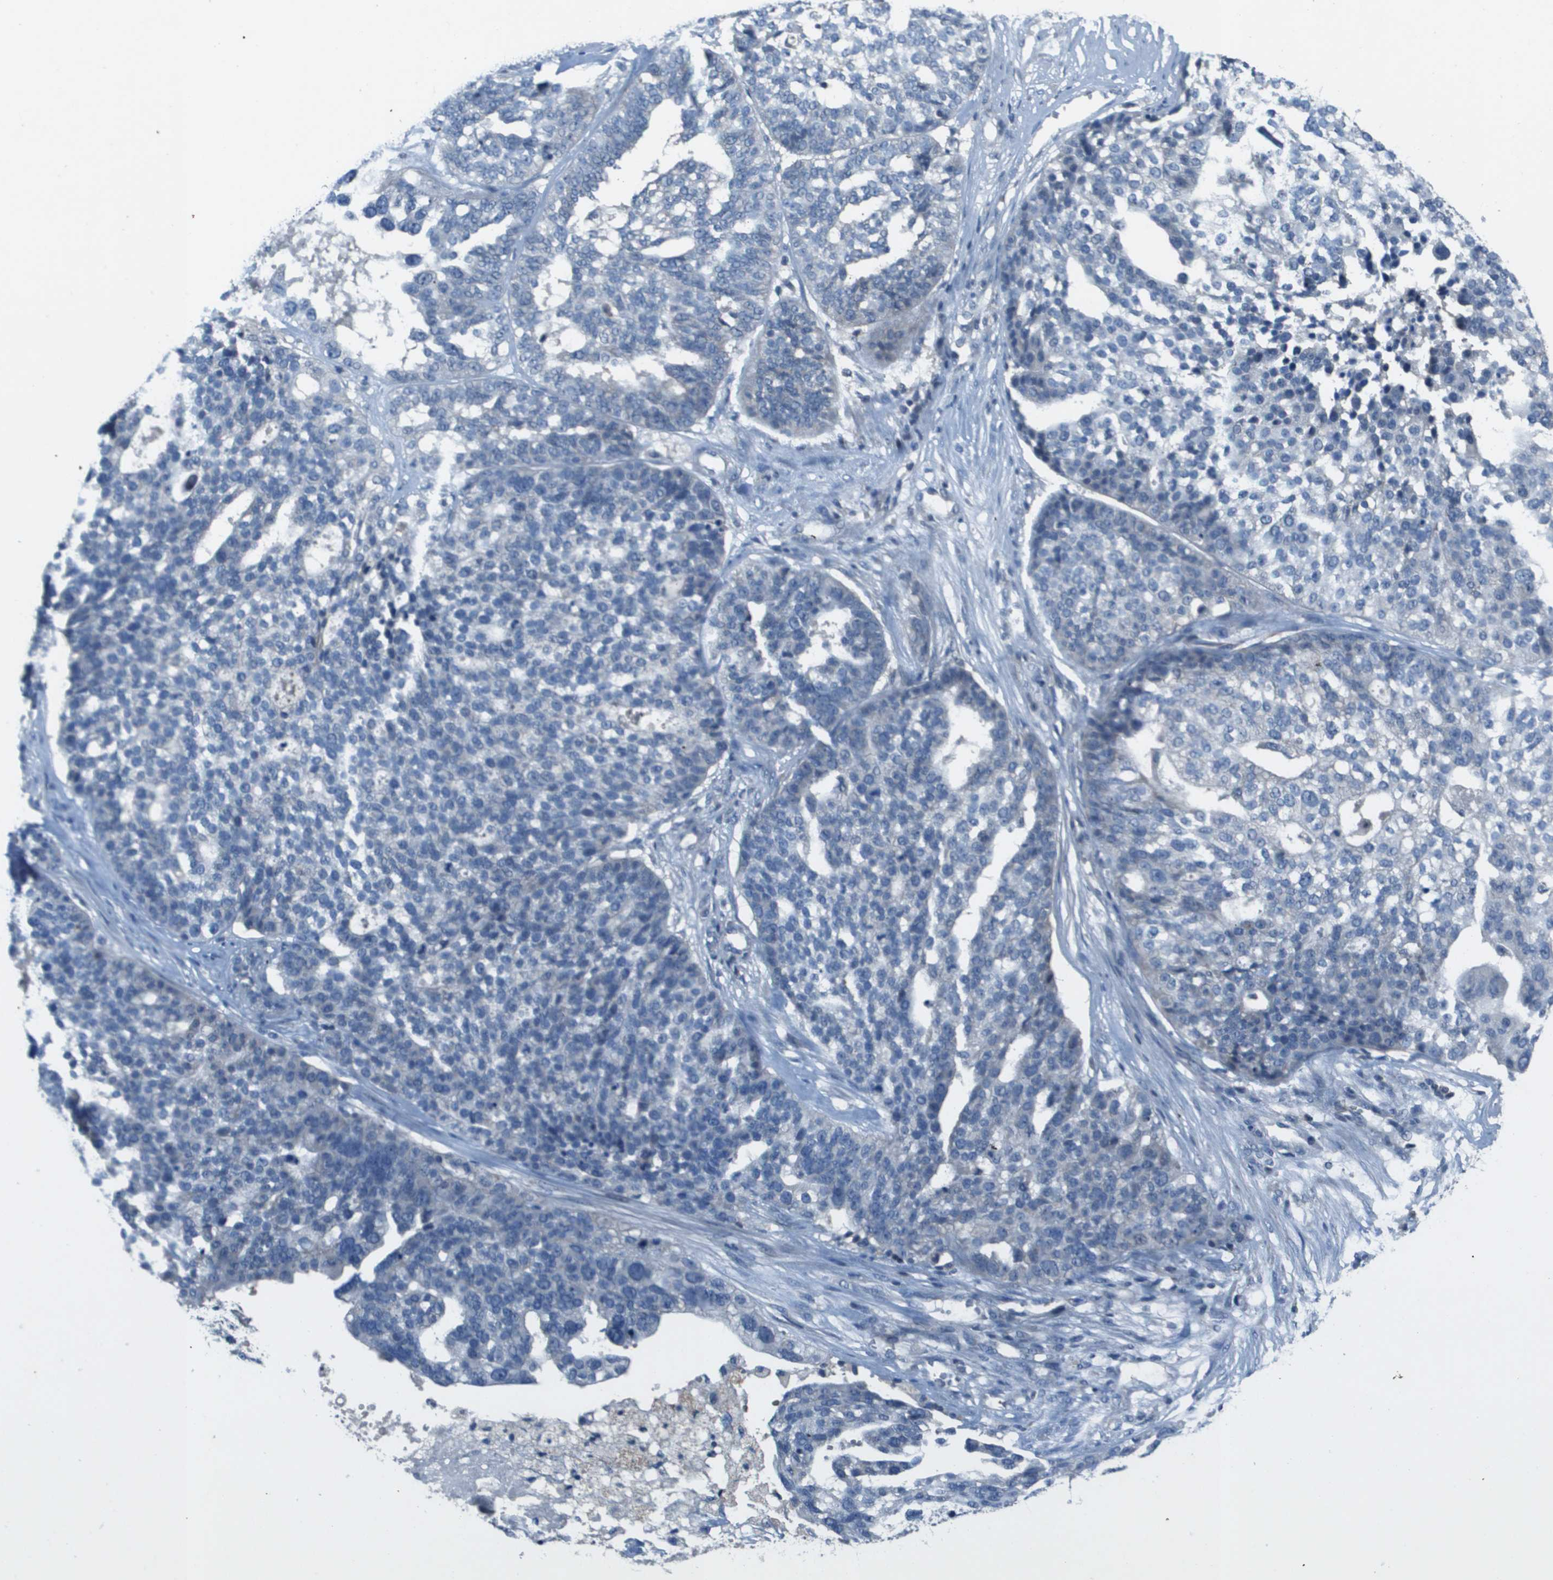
{"staining": {"intensity": "negative", "quantity": "none", "location": "none"}, "tissue": "ovarian cancer", "cell_type": "Tumor cells", "image_type": "cancer", "snomed": [{"axis": "morphology", "description": "Cystadenocarcinoma, serous, NOS"}, {"axis": "topography", "description": "Ovary"}], "caption": "Tumor cells show no significant protein staining in ovarian serous cystadenocarcinoma. The staining was performed using DAB (3,3'-diaminobenzidine) to visualize the protein expression in brown, while the nuclei were stained in blue with hematoxylin (Magnification: 20x).", "gene": "CAMK4", "patient": {"sex": "female", "age": 59}}